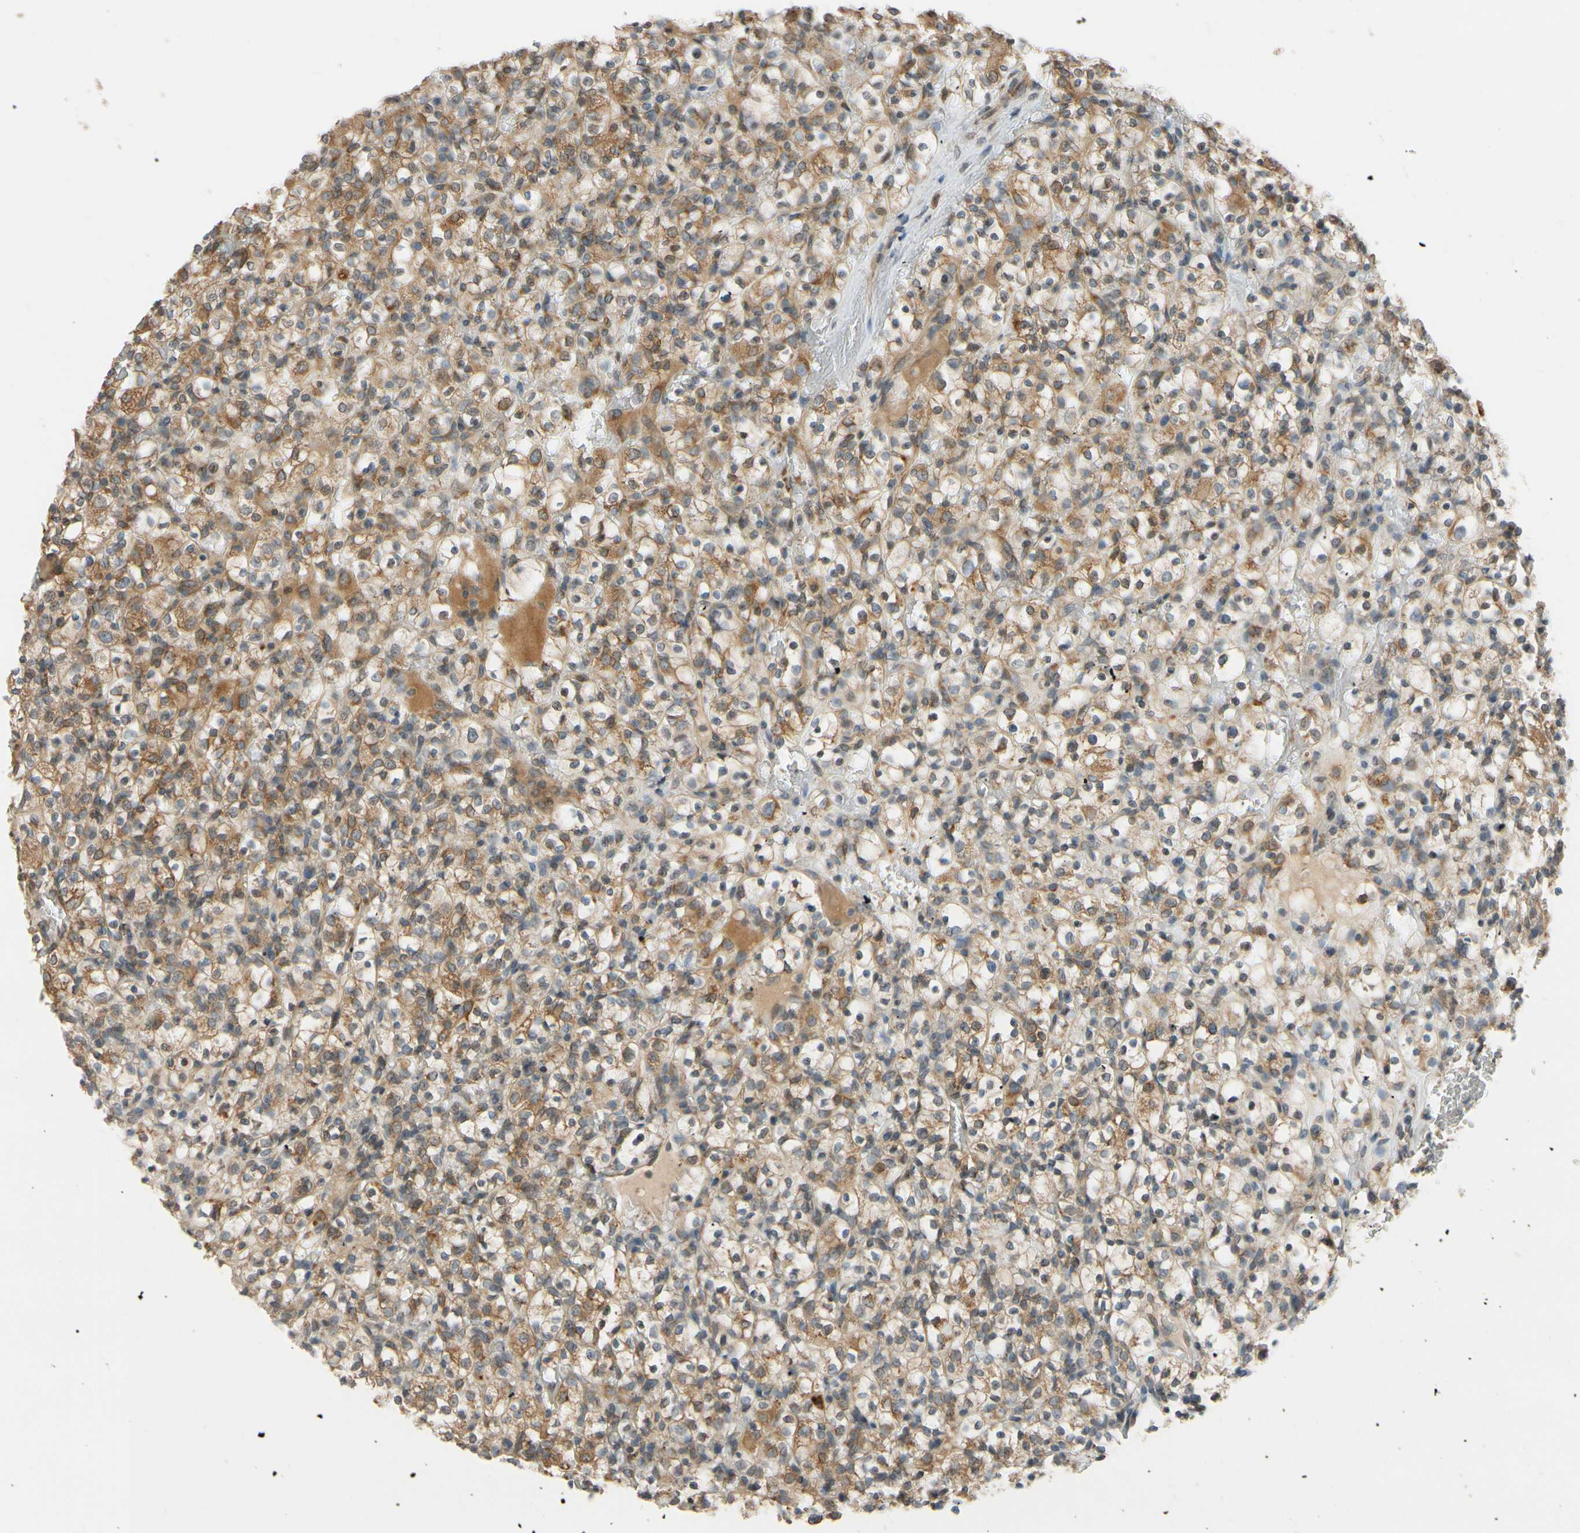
{"staining": {"intensity": "moderate", "quantity": "25%-75%", "location": "cytoplasmic/membranous"}, "tissue": "renal cancer", "cell_type": "Tumor cells", "image_type": "cancer", "snomed": [{"axis": "morphology", "description": "Normal tissue, NOS"}, {"axis": "morphology", "description": "Adenocarcinoma, NOS"}, {"axis": "topography", "description": "Kidney"}], "caption": "Tumor cells show moderate cytoplasmic/membranous staining in approximately 25%-75% of cells in renal cancer (adenocarcinoma).", "gene": "RPN2", "patient": {"sex": "female", "age": 72}}